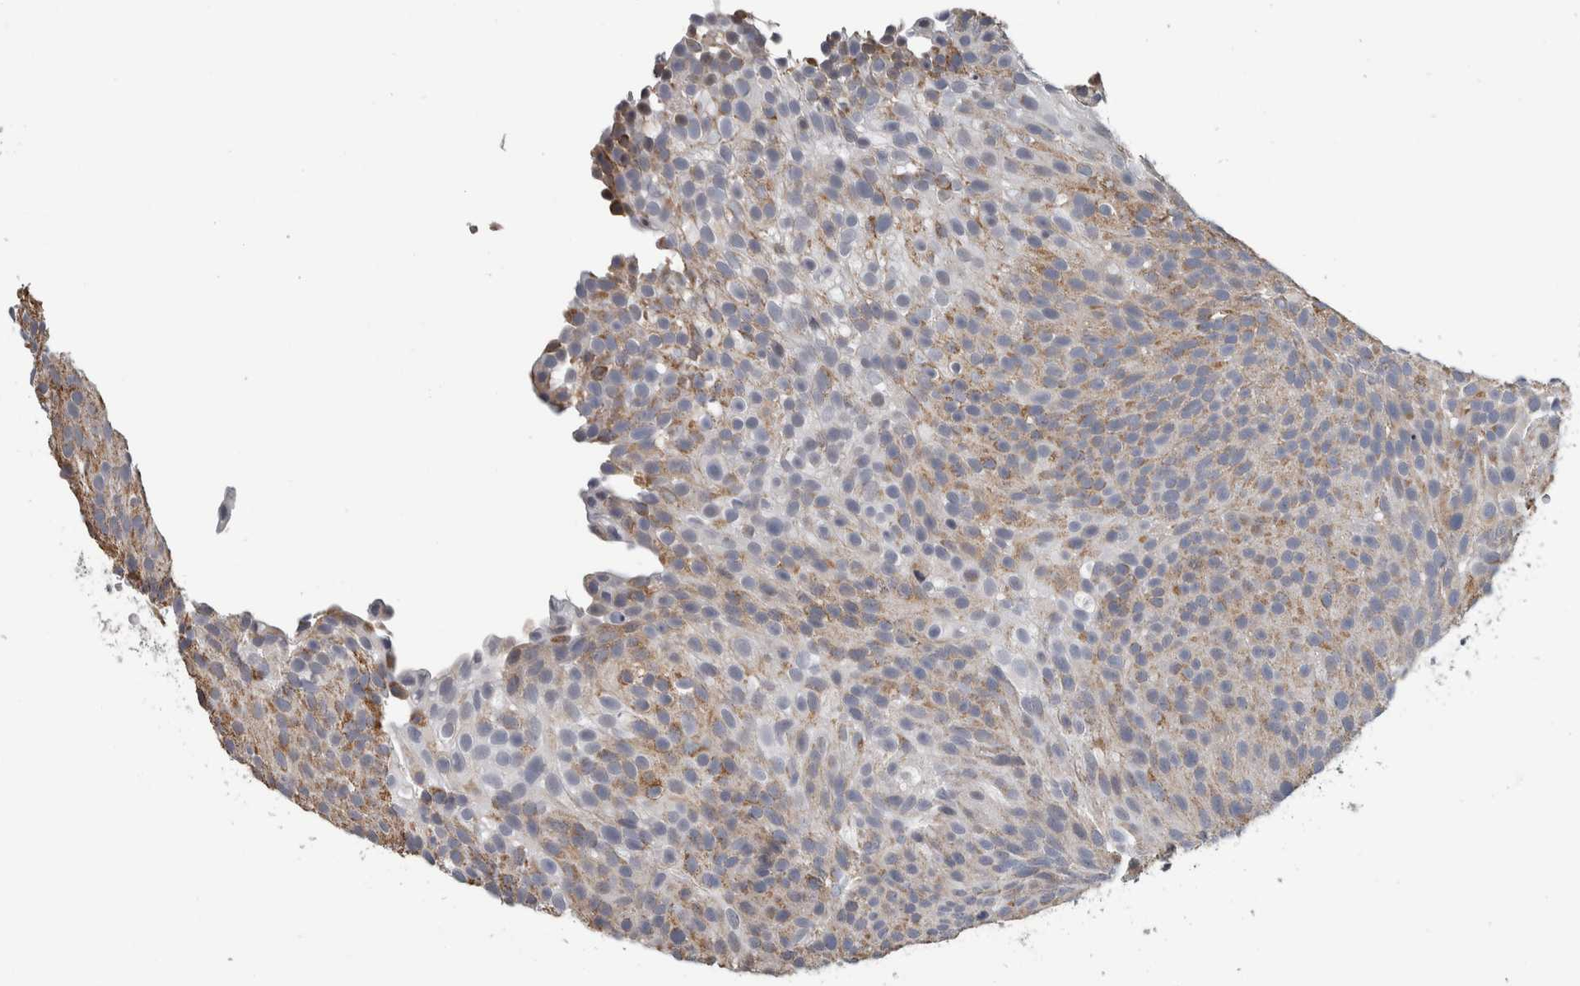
{"staining": {"intensity": "weak", "quantity": "25%-75%", "location": "cytoplasmic/membranous"}, "tissue": "urothelial cancer", "cell_type": "Tumor cells", "image_type": "cancer", "snomed": [{"axis": "morphology", "description": "Urothelial carcinoma, Low grade"}, {"axis": "topography", "description": "Urinary bladder"}], "caption": "Low-grade urothelial carcinoma stained with a protein marker demonstrates weak staining in tumor cells.", "gene": "CAVIN4", "patient": {"sex": "male", "age": 78}}